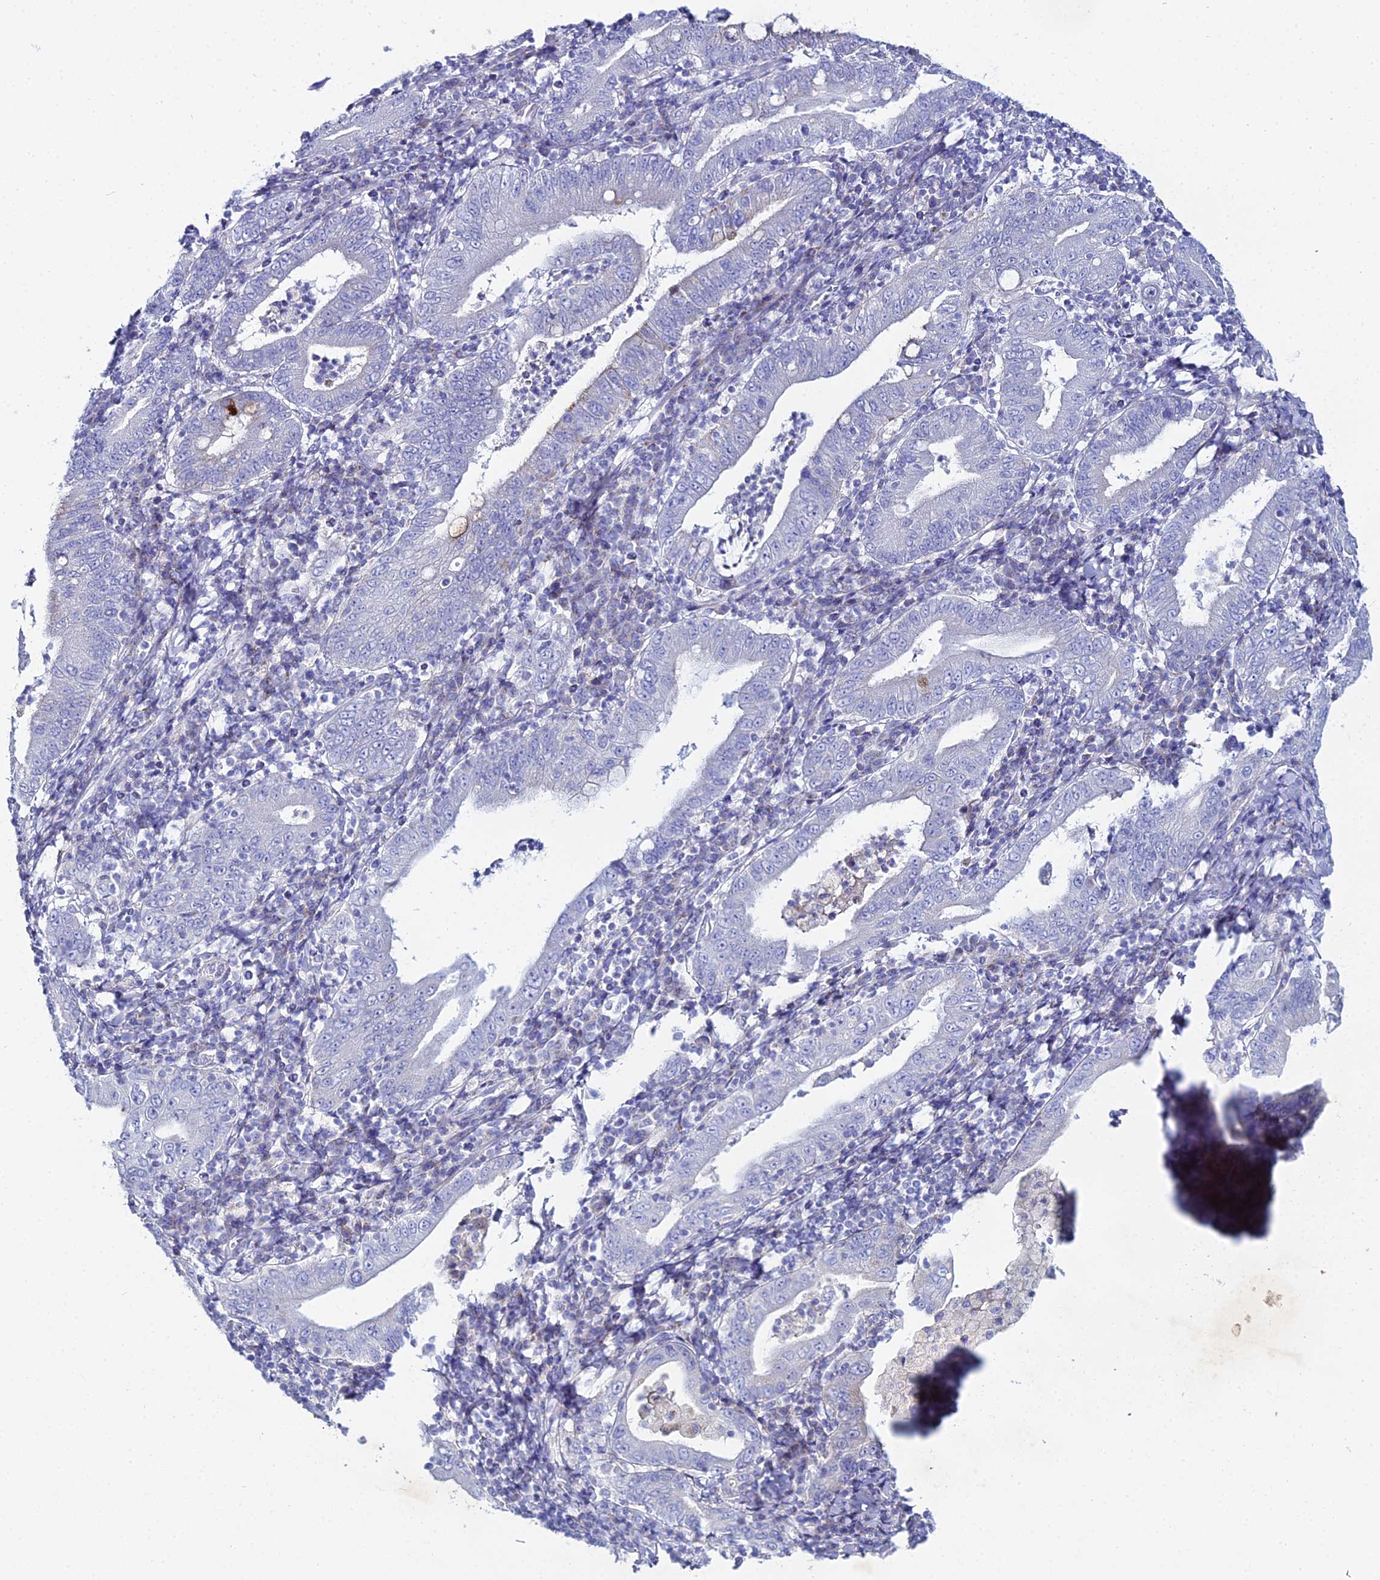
{"staining": {"intensity": "negative", "quantity": "none", "location": "none"}, "tissue": "stomach cancer", "cell_type": "Tumor cells", "image_type": "cancer", "snomed": [{"axis": "morphology", "description": "Normal tissue, NOS"}, {"axis": "morphology", "description": "Adenocarcinoma, NOS"}, {"axis": "topography", "description": "Esophagus"}, {"axis": "topography", "description": "Stomach, upper"}, {"axis": "topography", "description": "Peripheral nerve tissue"}], "caption": "DAB (3,3'-diaminobenzidine) immunohistochemical staining of human stomach cancer (adenocarcinoma) exhibits no significant expression in tumor cells.", "gene": "DHX34", "patient": {"sex": "male", "age": 62}}